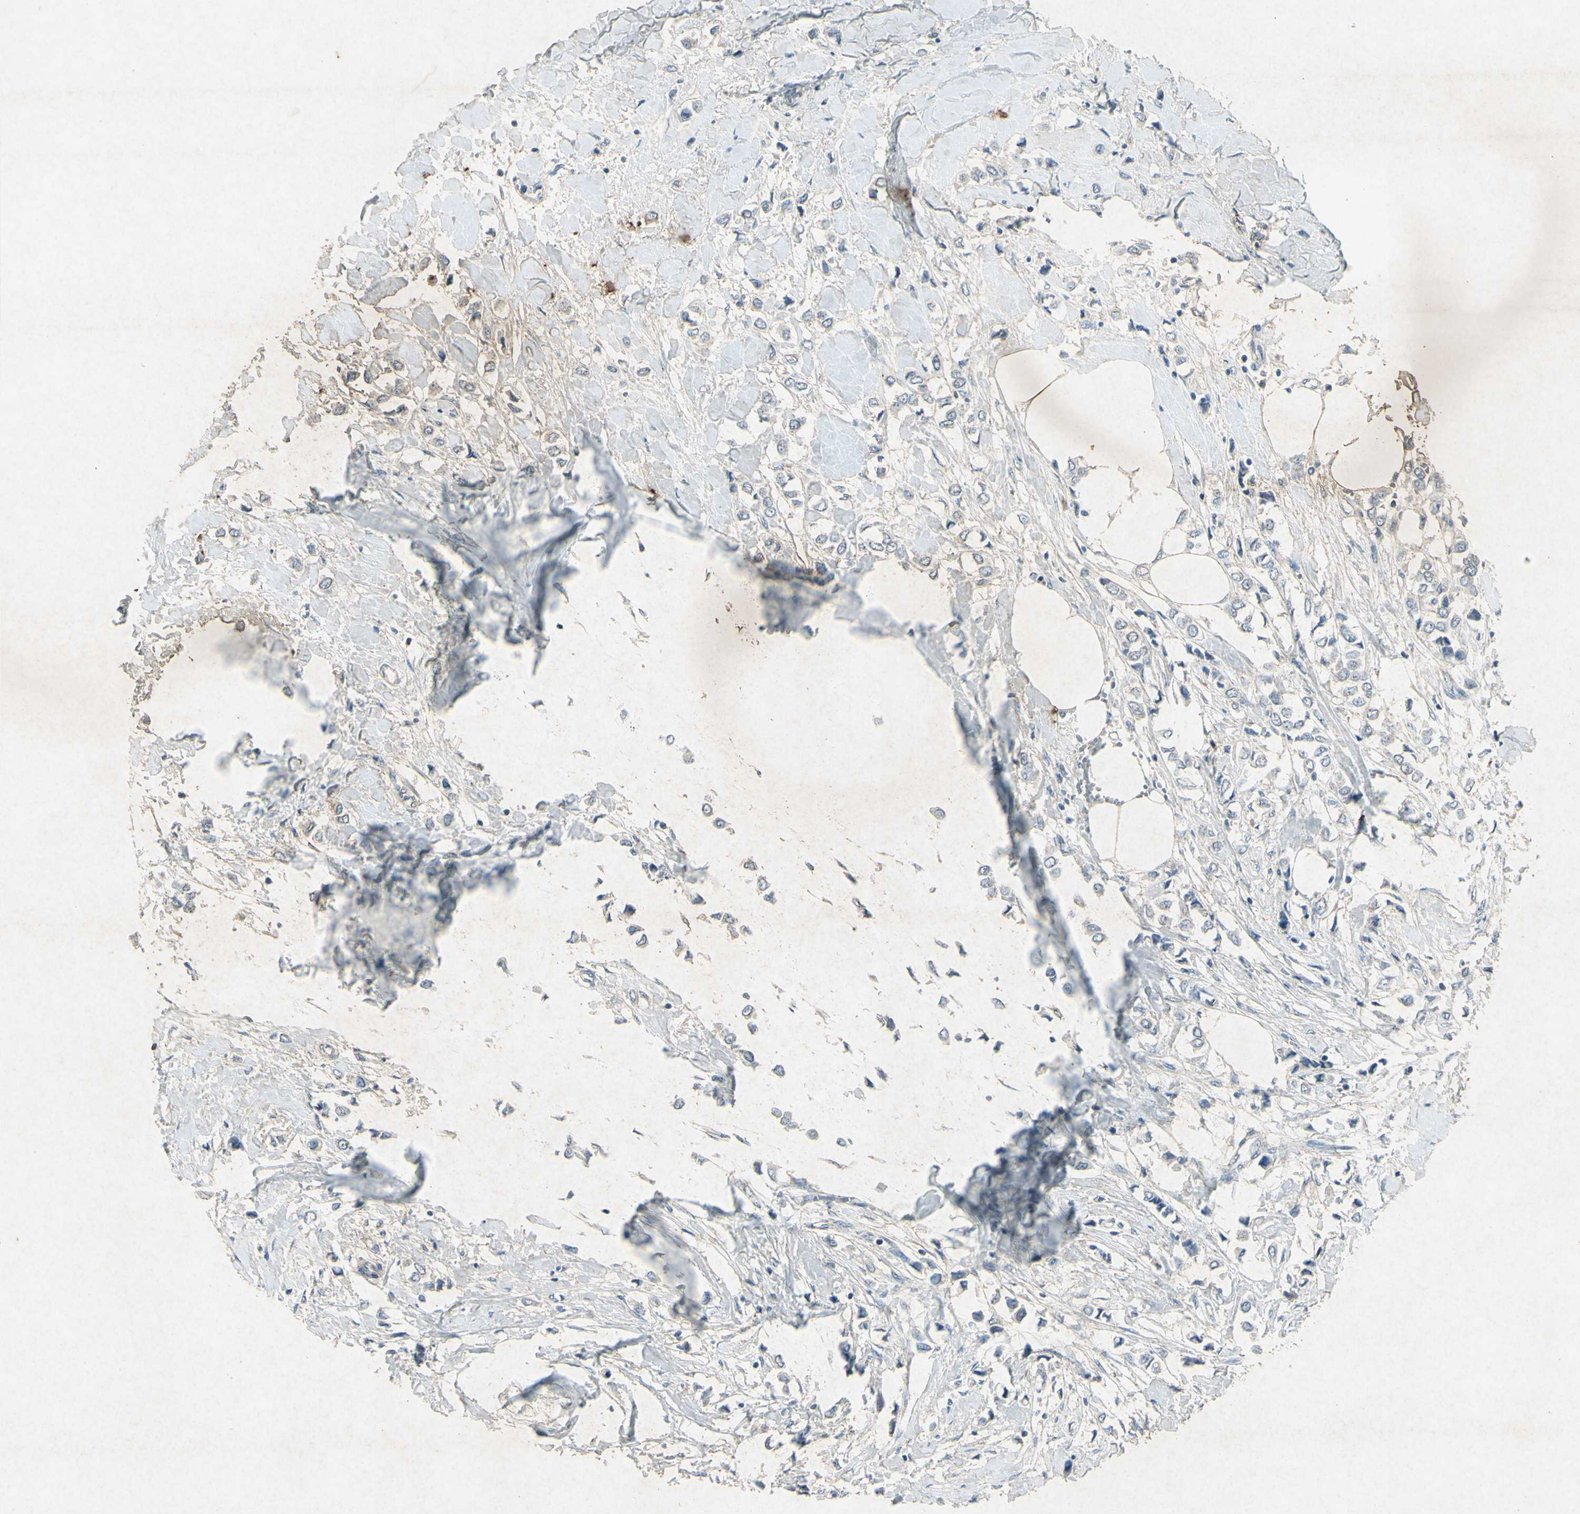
{"staining": {"intensity": "negative", "quantity": "none", "location": "none"}, "tissue": "breast cancer", "cell_type": "Tumor cells", "image_type": "cancer", "snomed": [{"axis": "morphology", "description": "Lobular carcinoma"}, {"axis": "topography", "description": "Breast"}], "caption": "There is no significant staining in tumor cells of breast lobular carcinoma.", "gene": "SNAP91", "patient": {"sex": "female", "age": 51}}